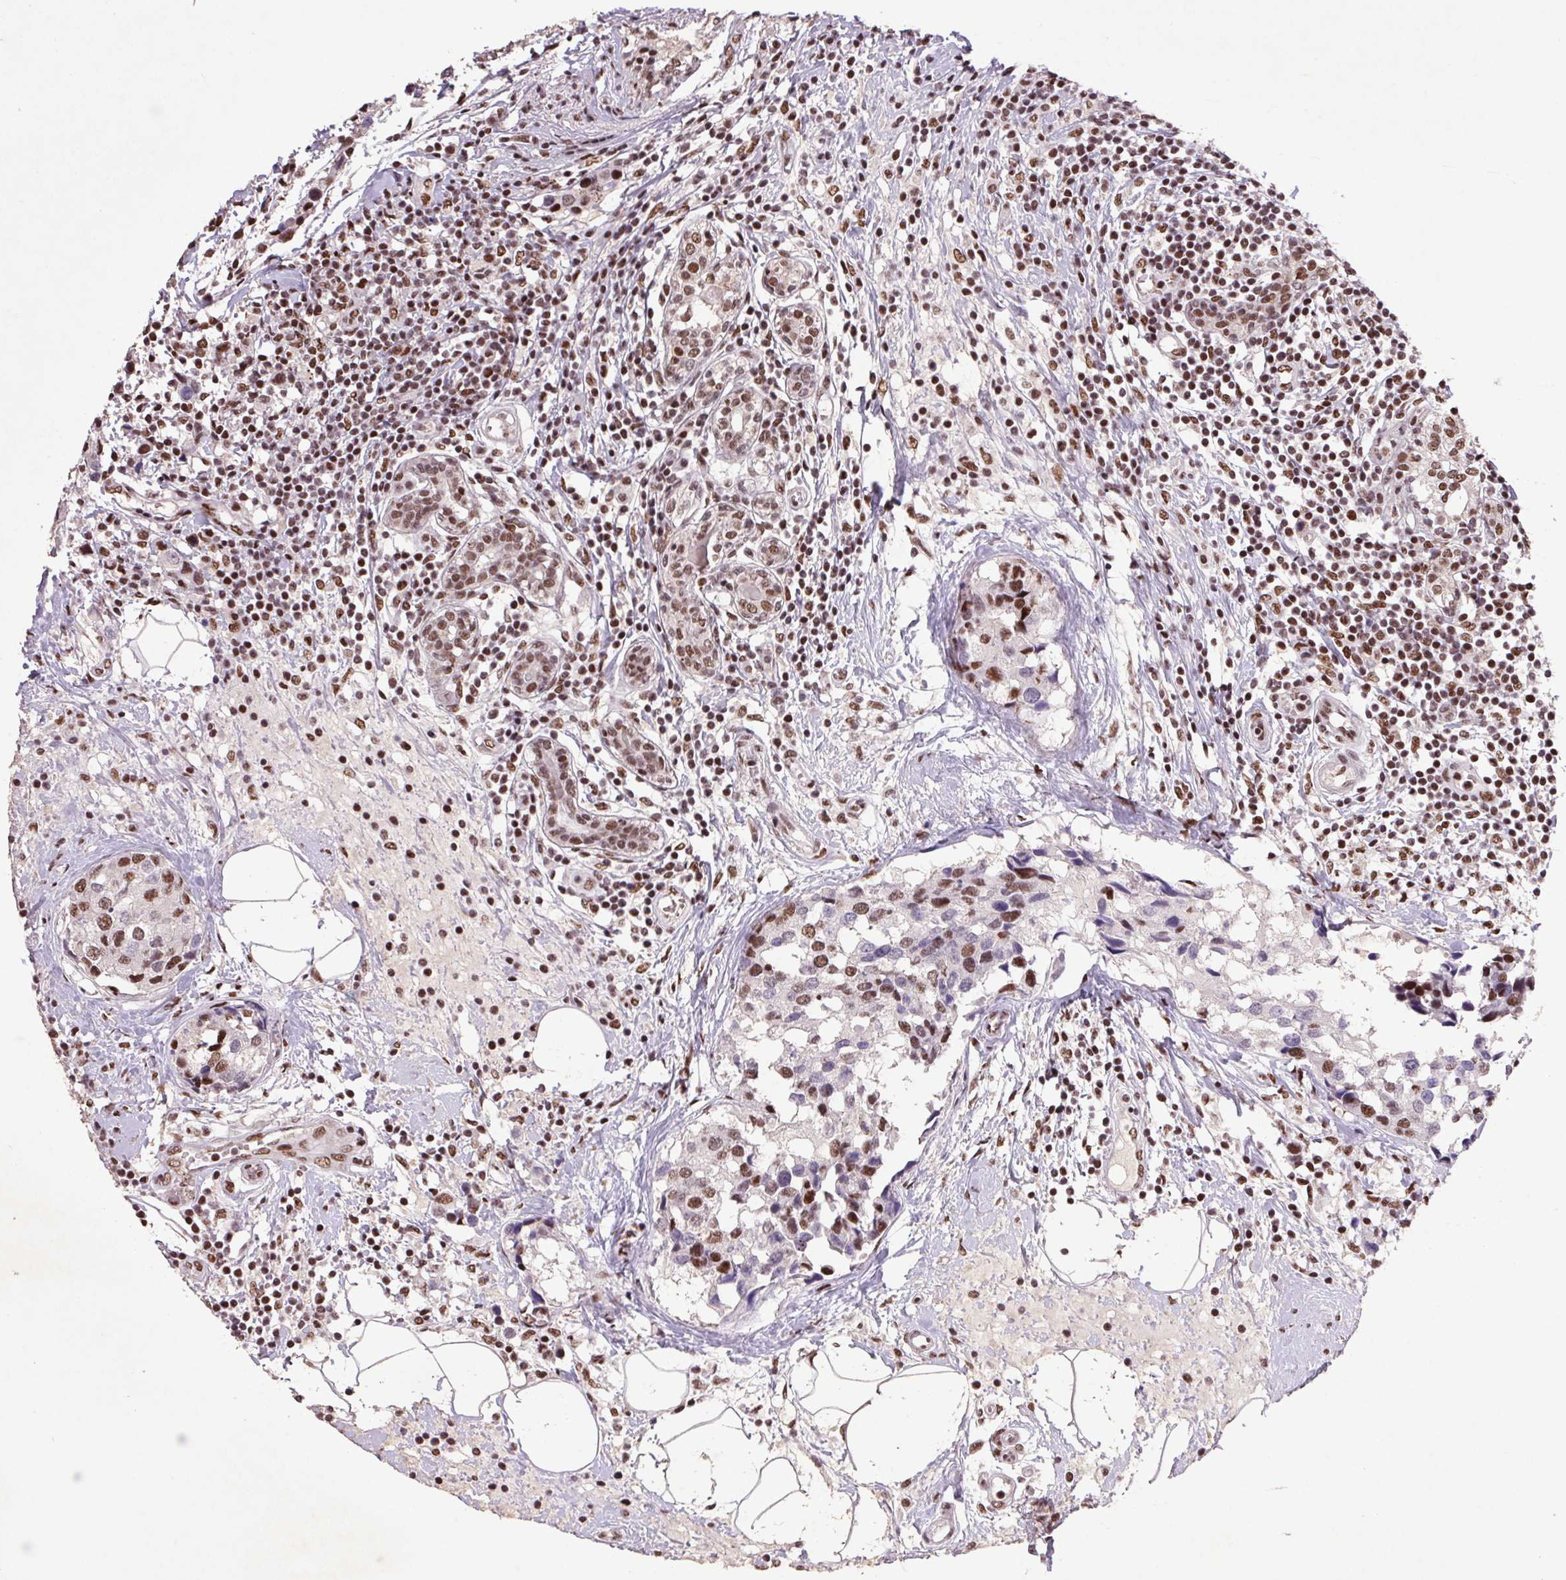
{"staining": {"intensity": "strong", "quantity": ">75%", "location": "nuclear"}, "tissue": "breast cancer", "cell_type": "Tumor cells", "image_type": "cancer", "snomed": [{"axis": "morphology", "description": "Lobular carcinoma"}, {"axis": "topography", "description": "Breast"}], "caption": "This photomicrograph demonstrates breast cancer (lobular carcinoma) stained with immunohistochemistry (IHC) to label a protein in brown. The nuclear of tumor cells show strong positivity for the protein. Nuclei are counter-stained blue.", "gene": "LDLRAD4", "patient": {"sex": "female", "age": 59}}